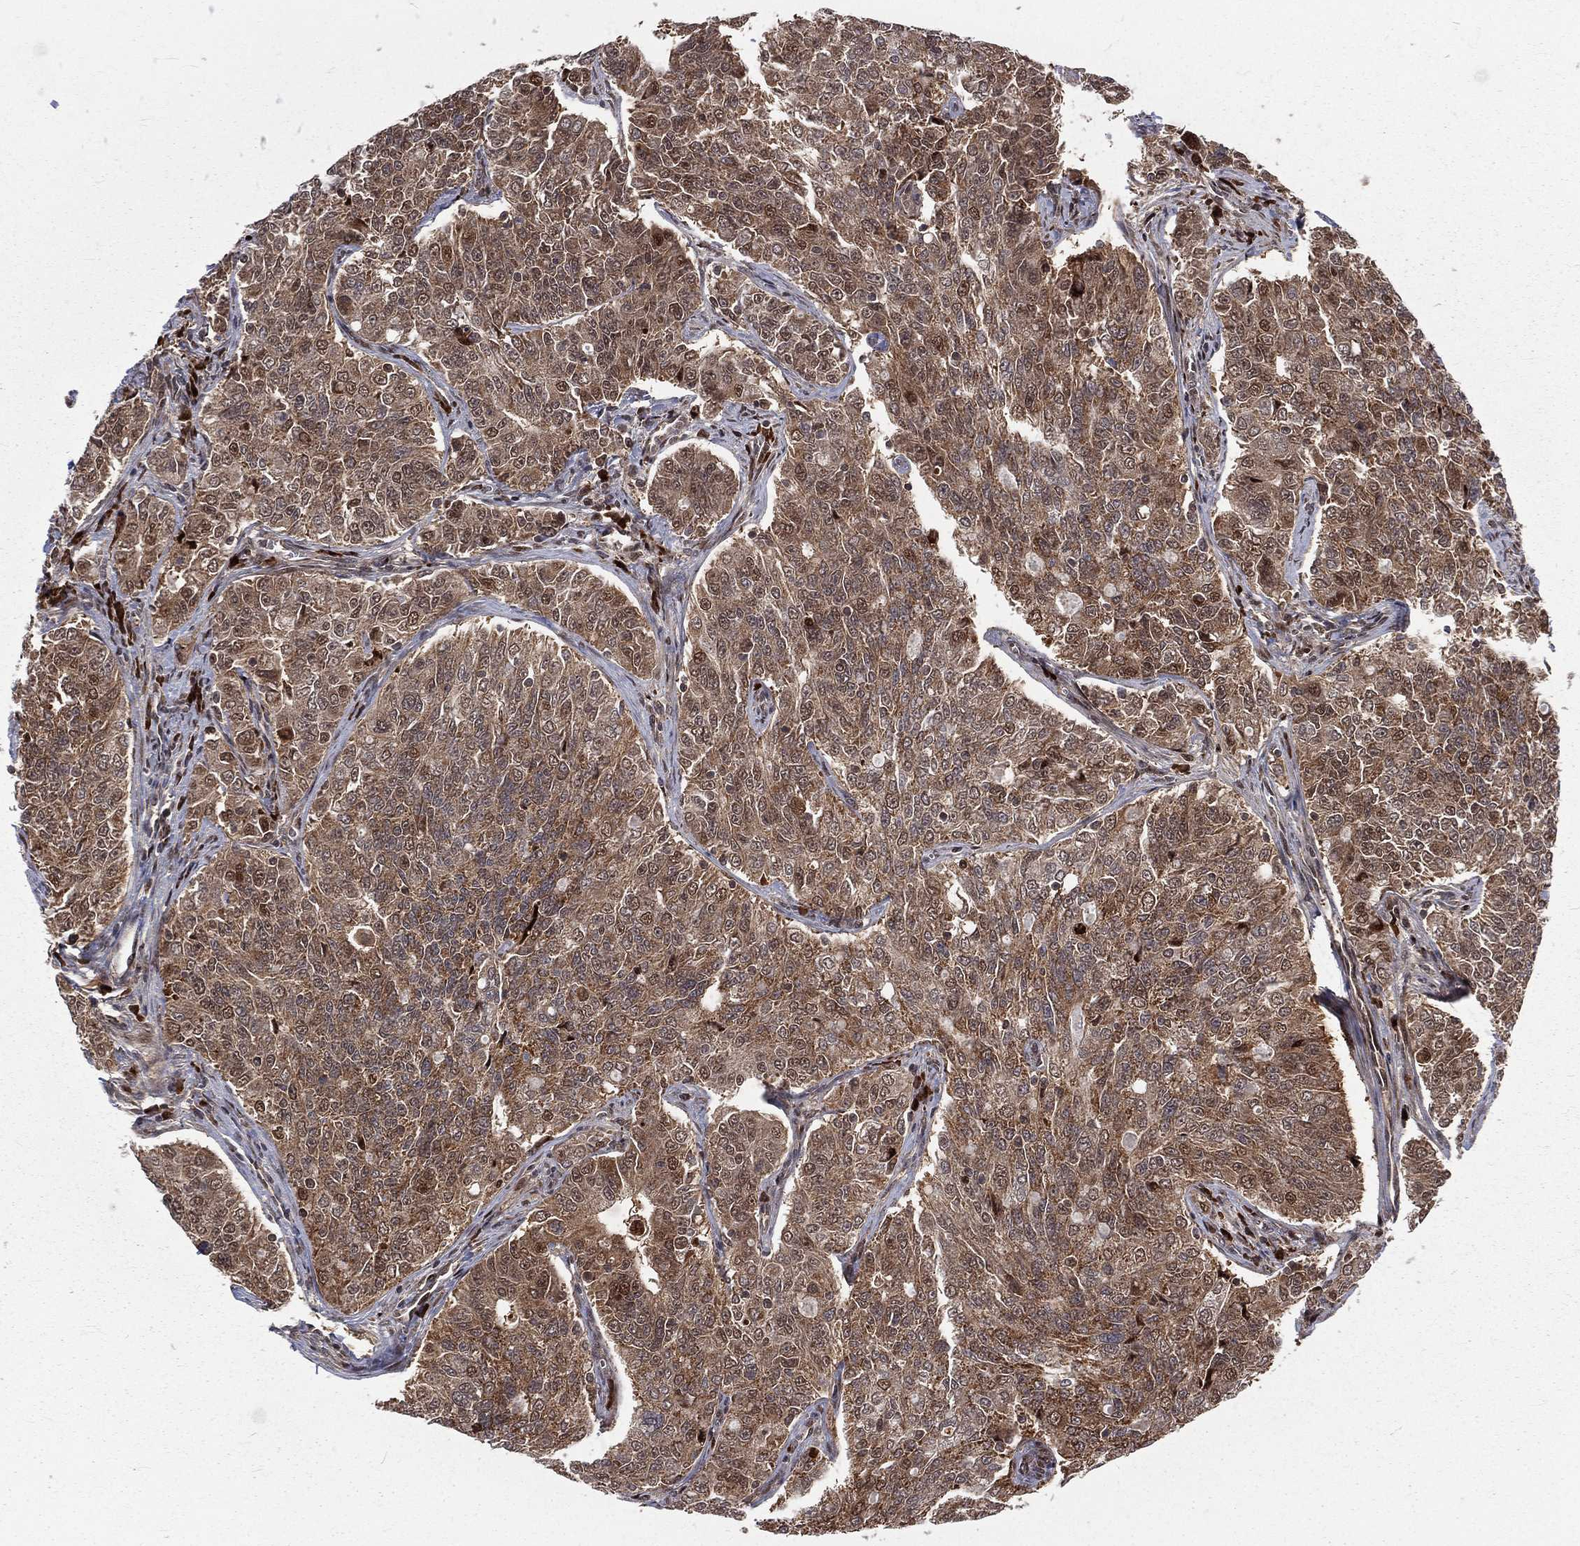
{"staining": {"intensity": "moderate", "quantity": ">75%", "location": "cytoplasmic/membranous"}, "tissue": "endometrial cancer", "cell_type": "Tumor cells", "image_type": "cancer", "snomed": [{"axis": "morphology", "description": "Adenocarcinoma, NOS"}, {"axis": "topography", "description": "Endometrium"}], "caption": "Endometrial cancer (adenocarcinoma) was stained to show a protein in brown. There is medium levels of moderate cytoplasmic/membranous expression in approximately >75% of tumor cells. (DAB (3,3'-diaminobenzidine) IHC, brown staining for protein, blue staining for nuclei).", "gene": "MDM2", "patient": {"sex": "female", "age": 43}}